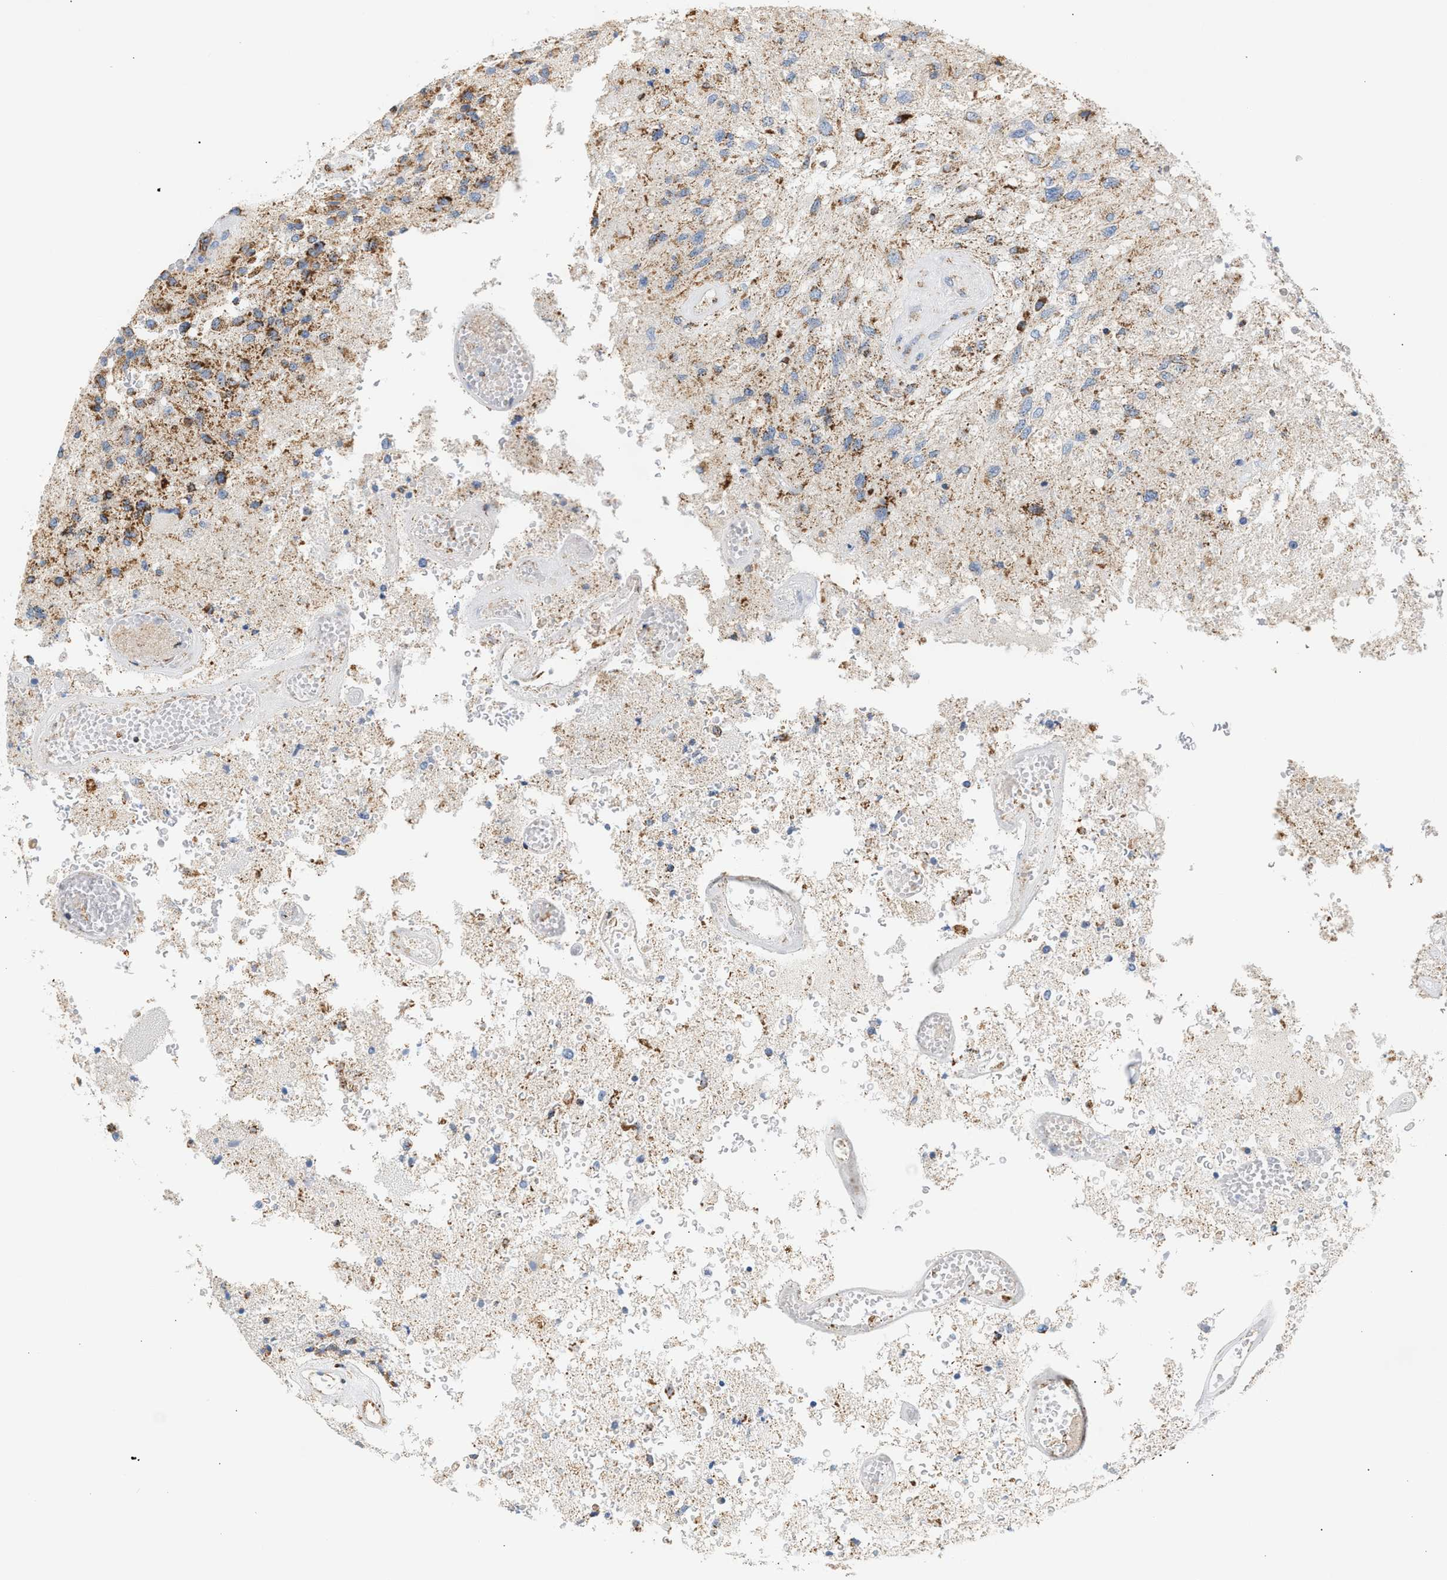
{"staining": {"intensity": "moderate", "quantity": "<25%", "location": "cytoplasmic/membranous"}, "tissue": "glioma", "cell_type": "Tumor cells", "image_type": "cancer", "snomed": [{"axis": "morphology", "description": "Normal tissue, NOS"}, {"axis": "morphology", "description": "Glioma, malignant, High grade"}, {"axis": "topography", "description": "Cerebral cortex"}], "caption": "IHC histopathology image of neoplastic tissue: malignant glioma (high-grade) stained using immunohistochemistry (IHC) displays low levels of moderate protein expression localized specifically in the cytoplasmic/membranous of tumor cells, appearing as a cytoplasmic/membranous brown color.", "gene": "OGDH", "patient": {"sex": "male", "age": 77}}